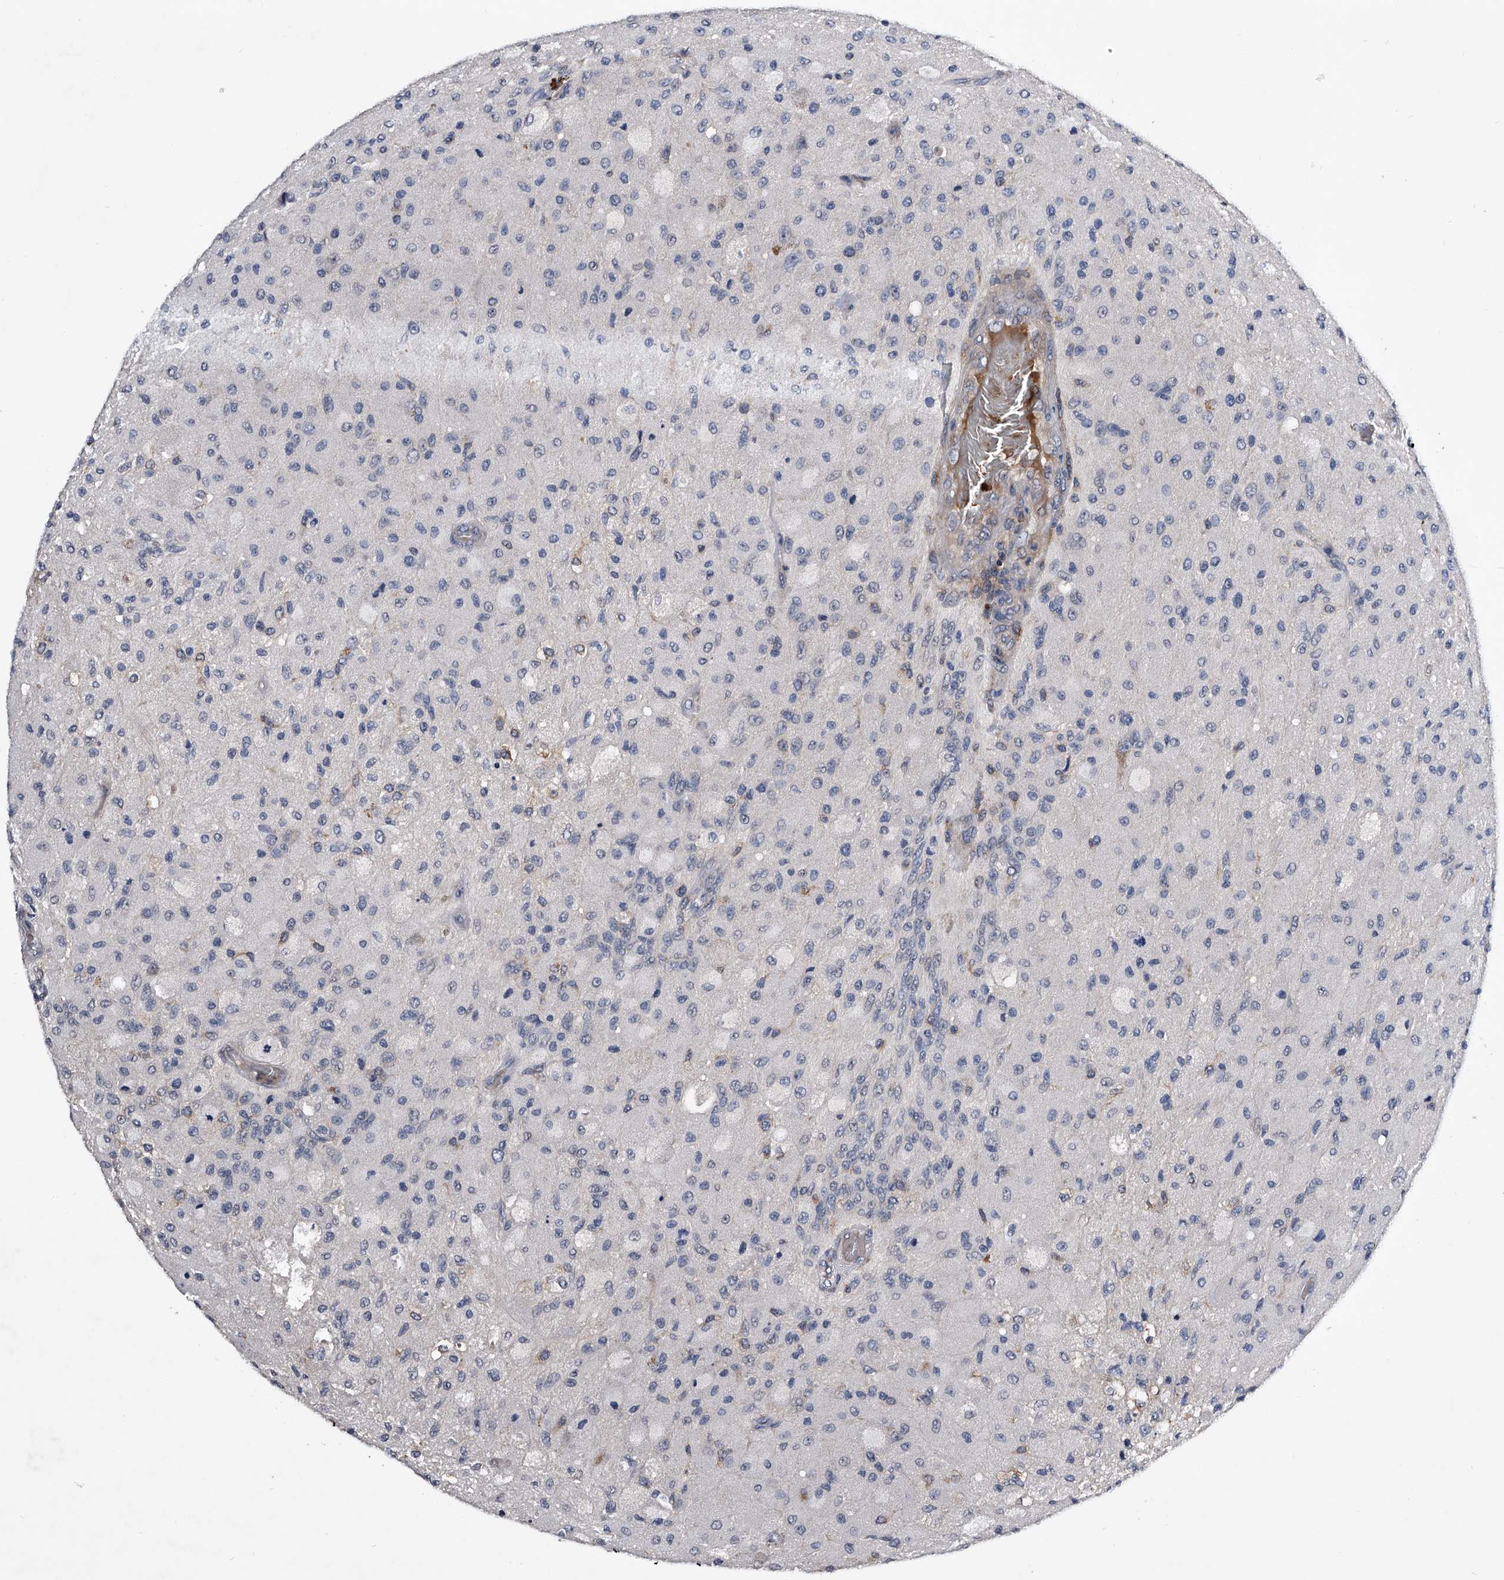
{"staining": {"intensity": "negative", "quantity": "none", "location": "none"}, "tissue": "glioma", "cell_type": "Tumor cells", "image_type": "cancer", "snomed": [{"axis": "morphology", "description": "Normal tissue, NOS"}, {"axis": "morphology", "description": "Glioma, malignant, High grade"}, {"axis": "topography", "description": "Cerebral cortex"}], "caption": "Protein analysis of malignant glioma (high-grade) reveals no significant positivity in tumor cells.", "gene": "ZNF30", "patient": {"sex": "male", "age": 77}}